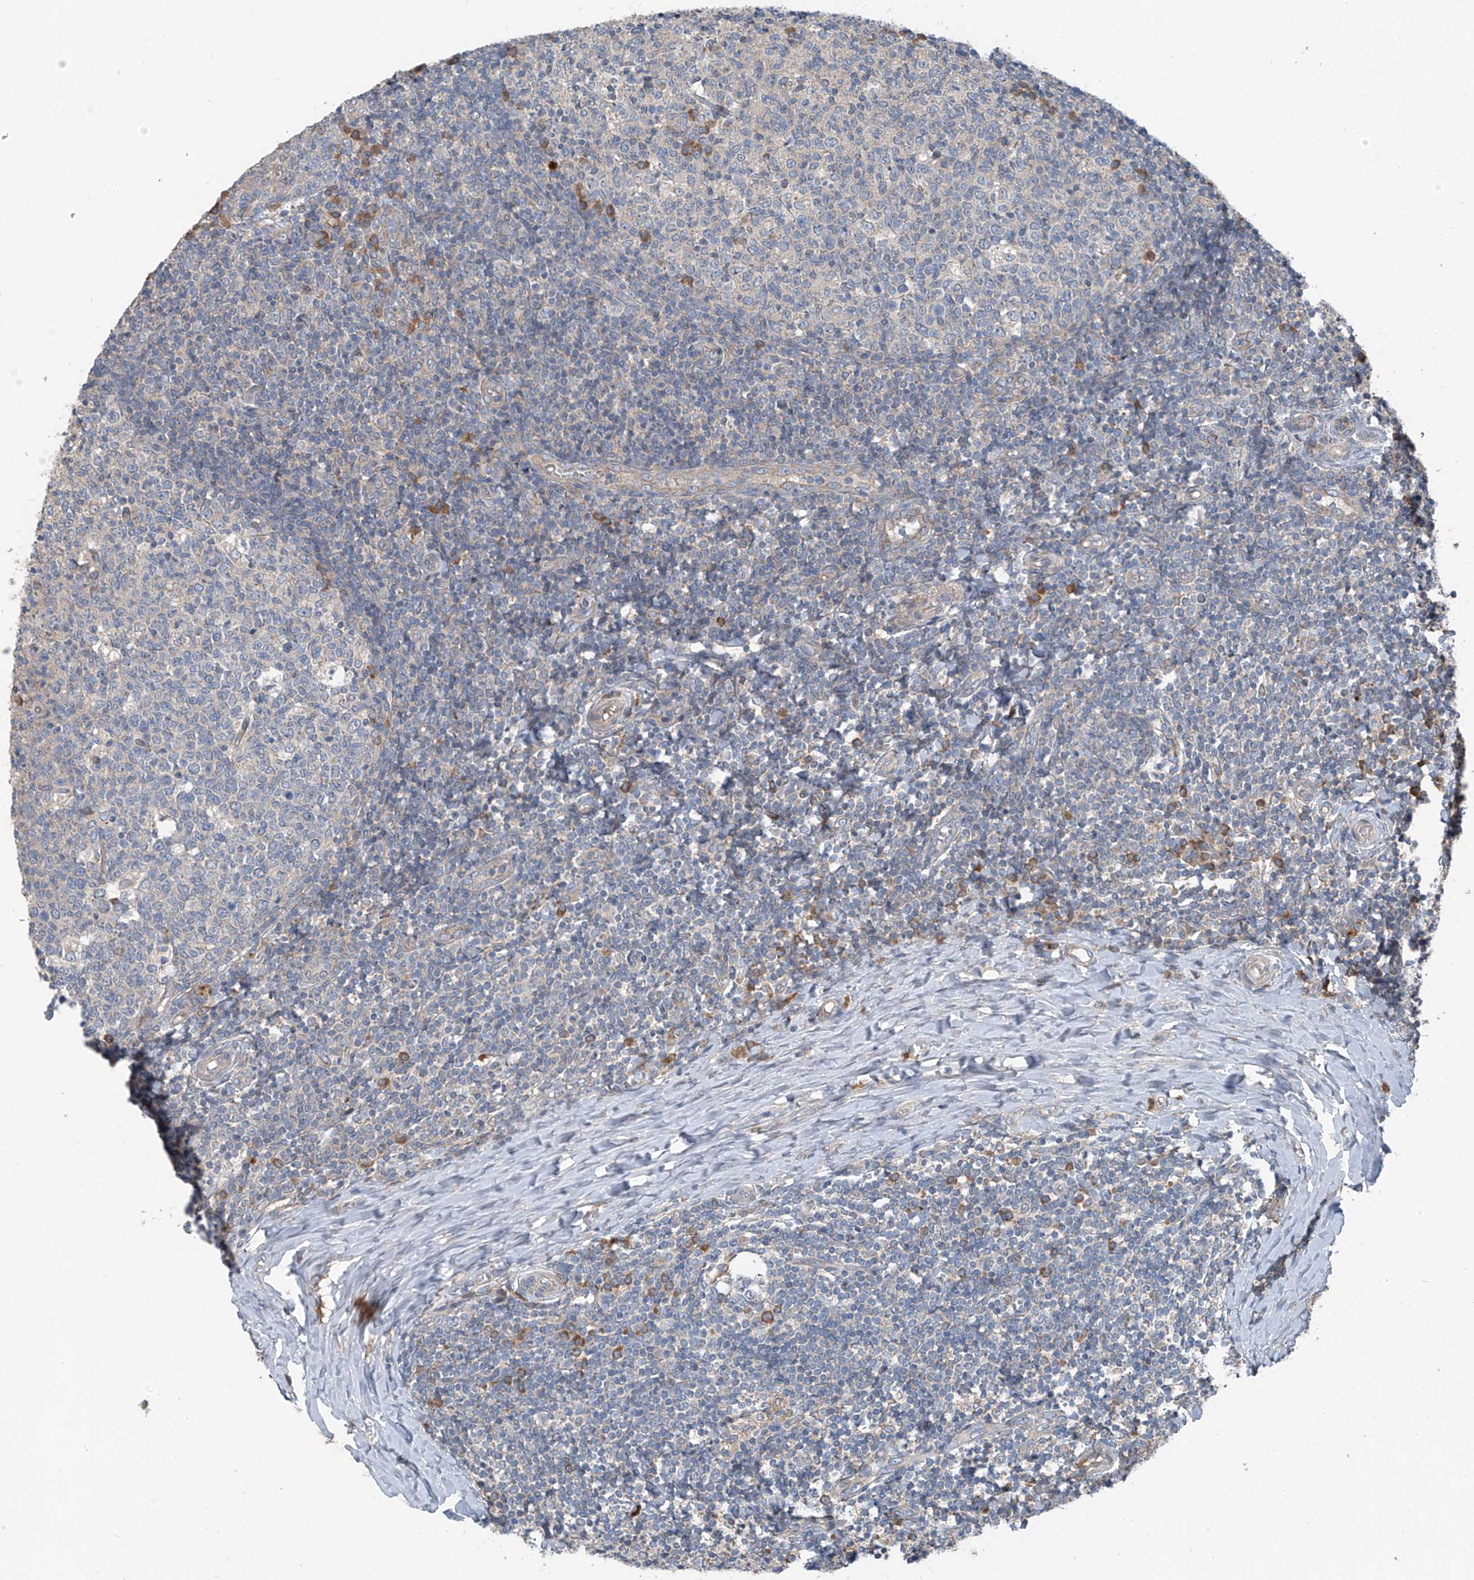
{"staining": {"intensity": "negative", "quantity": "none", "location": "none"}, "tissue": "tonsil", "cell_type": "Germinal center cells", "image_type": "normal", "snomed": [{"axis": "morphology", "description": "Normal tissue, NOS"}, {"axis": "topography", "description": "Tonsil"}], "caption": "Micrograph shows no protein positivity in germinal center cells of unremarkable tonsil.", "gene": "FOXRED2", "patient": {"sex": "female", "age": 19}}